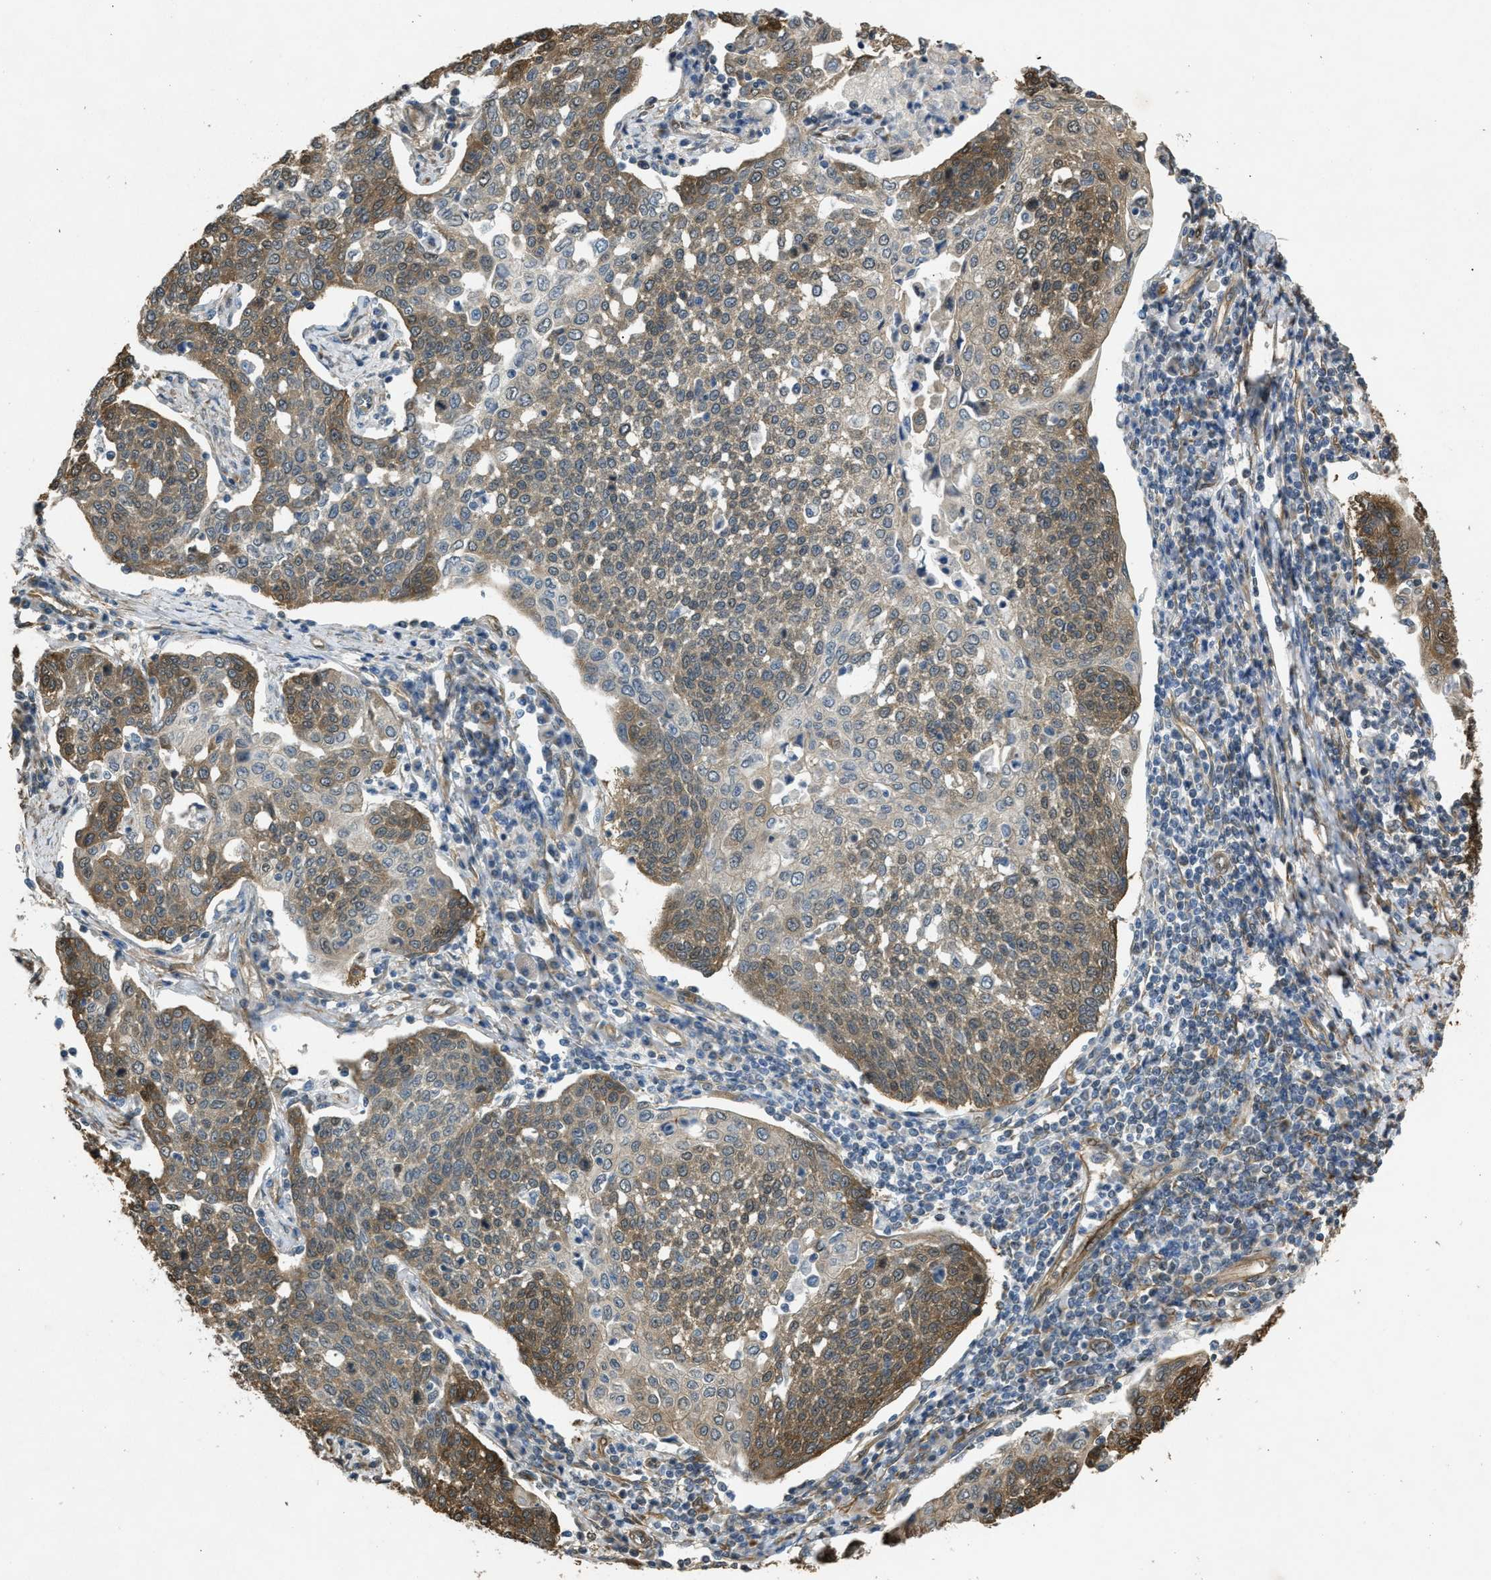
{"staining": {"intensity": "moderate", "quantity": "25%-75%", "location": "cytoplasmic/membranous"}, "tissue": "cervical cancer", "cell_type": "Tumor cells", "image_type": "cancer", "snomed": [{"axis": "morphology", "description": "Squamous cell carcinoma, NOS"}, {"axis": "topography", "description": "Cervix"}], "caption": "Immunohistochemistry photomicrograph of neoplastic tissue: cervical cancer stained using immunohistochemistry (IHC) shows medium levels of moderate protein expression localized specifically in the cytoplasmic/membranous of tumor cells, appearing as a cytoplasmic/membranous brown color.", "gene": "BAG3", "patient": {"sex": "female", "age": 34}}